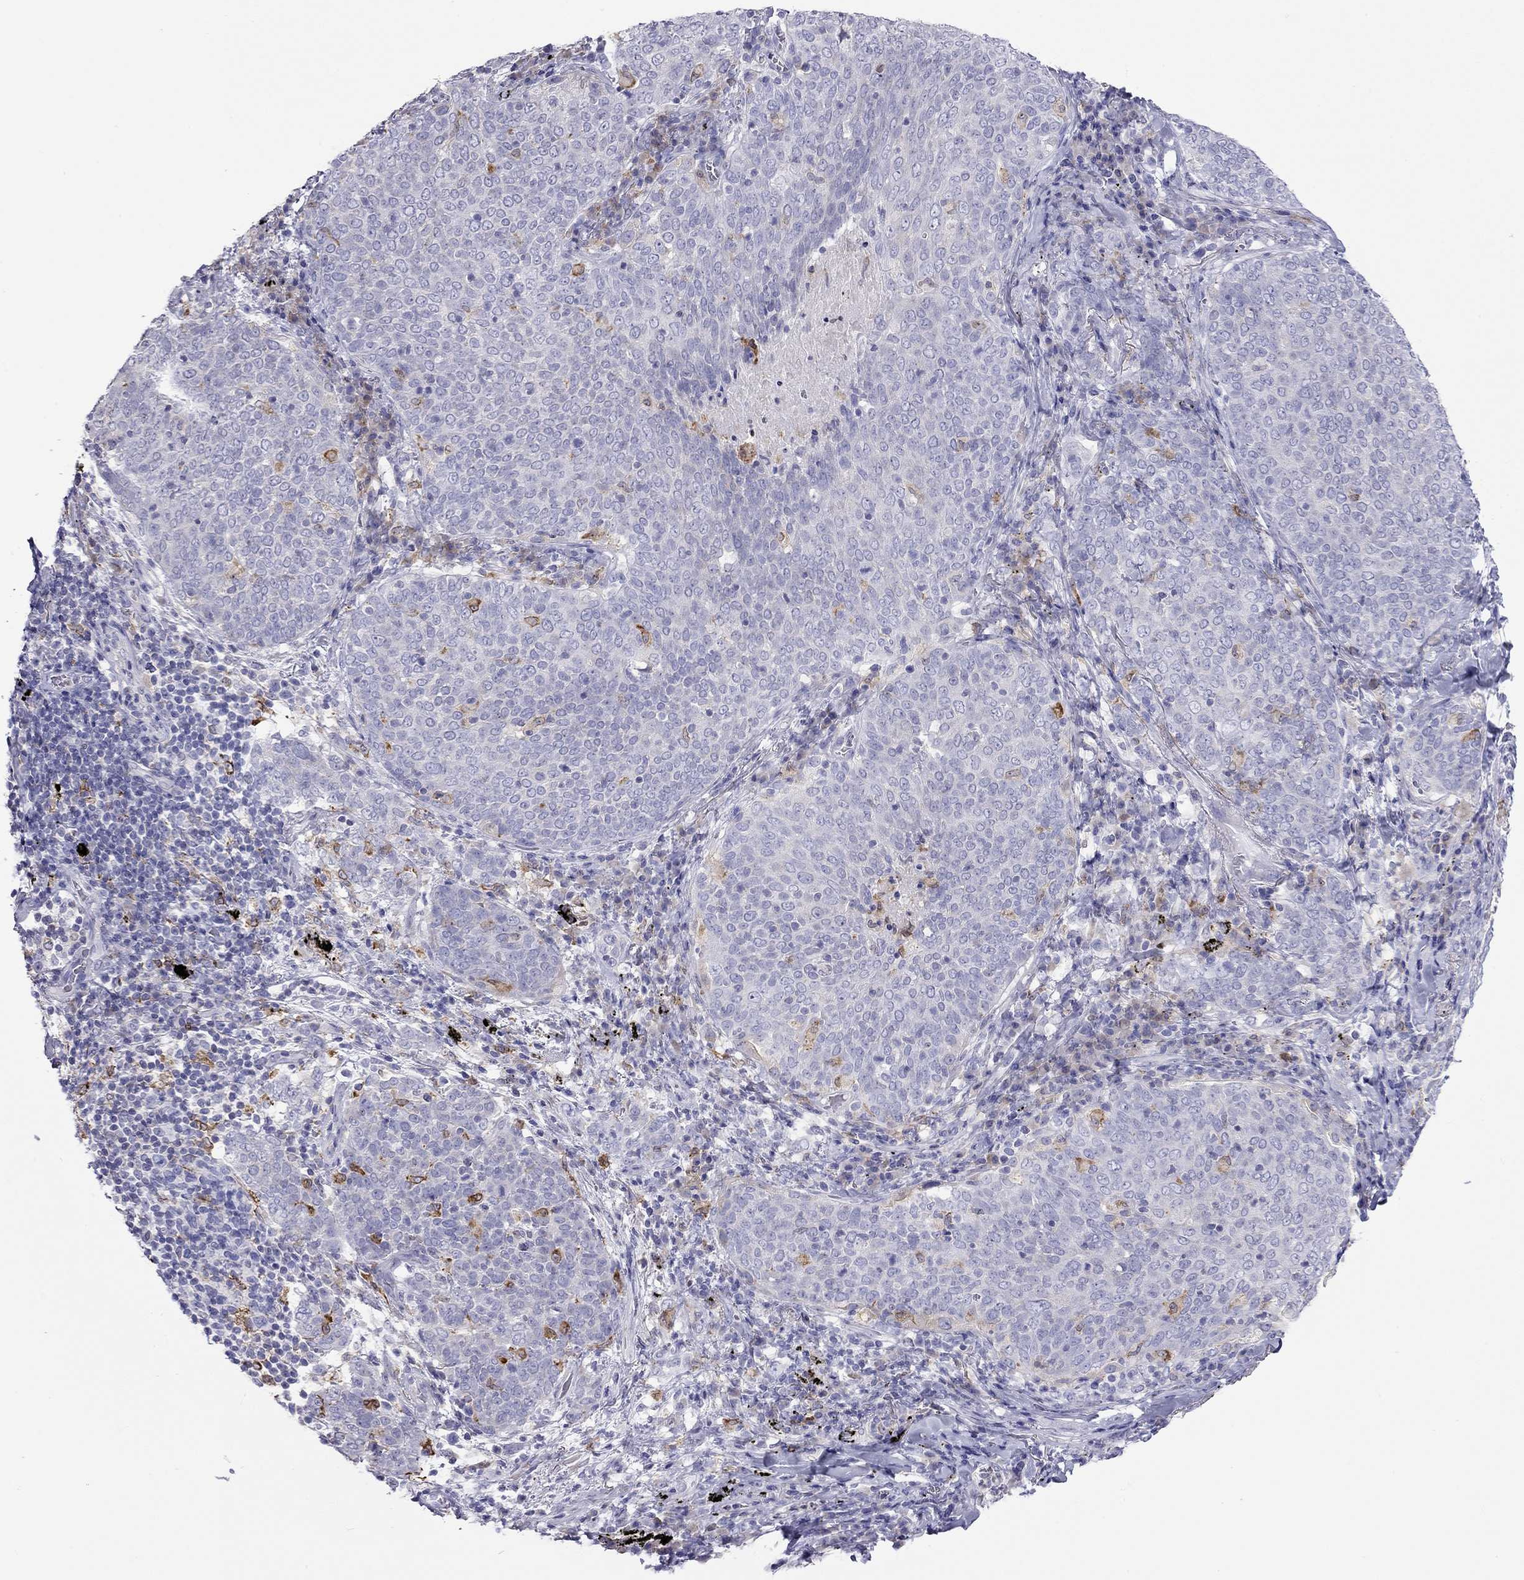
{"staining": {"intensity": "negative", "quantity": "none", "location": "none"}, "tissue": "lung cancer", "cell_type": "Tumor cells", "image_type": "cancer", "snomed": [{"axis": "morphology", "description": "Squamous cell carcinoma, NOS"}, {"axis": "topography", "description": "Lung"}], "caption": "Human lung squamous cell carcinoma stained for a protein using immunohistochemistry (IHC) exhibits no expression in tumor cells.", "gene": "SLC46A2", "patient": {"sex": "male", "age": 82}}